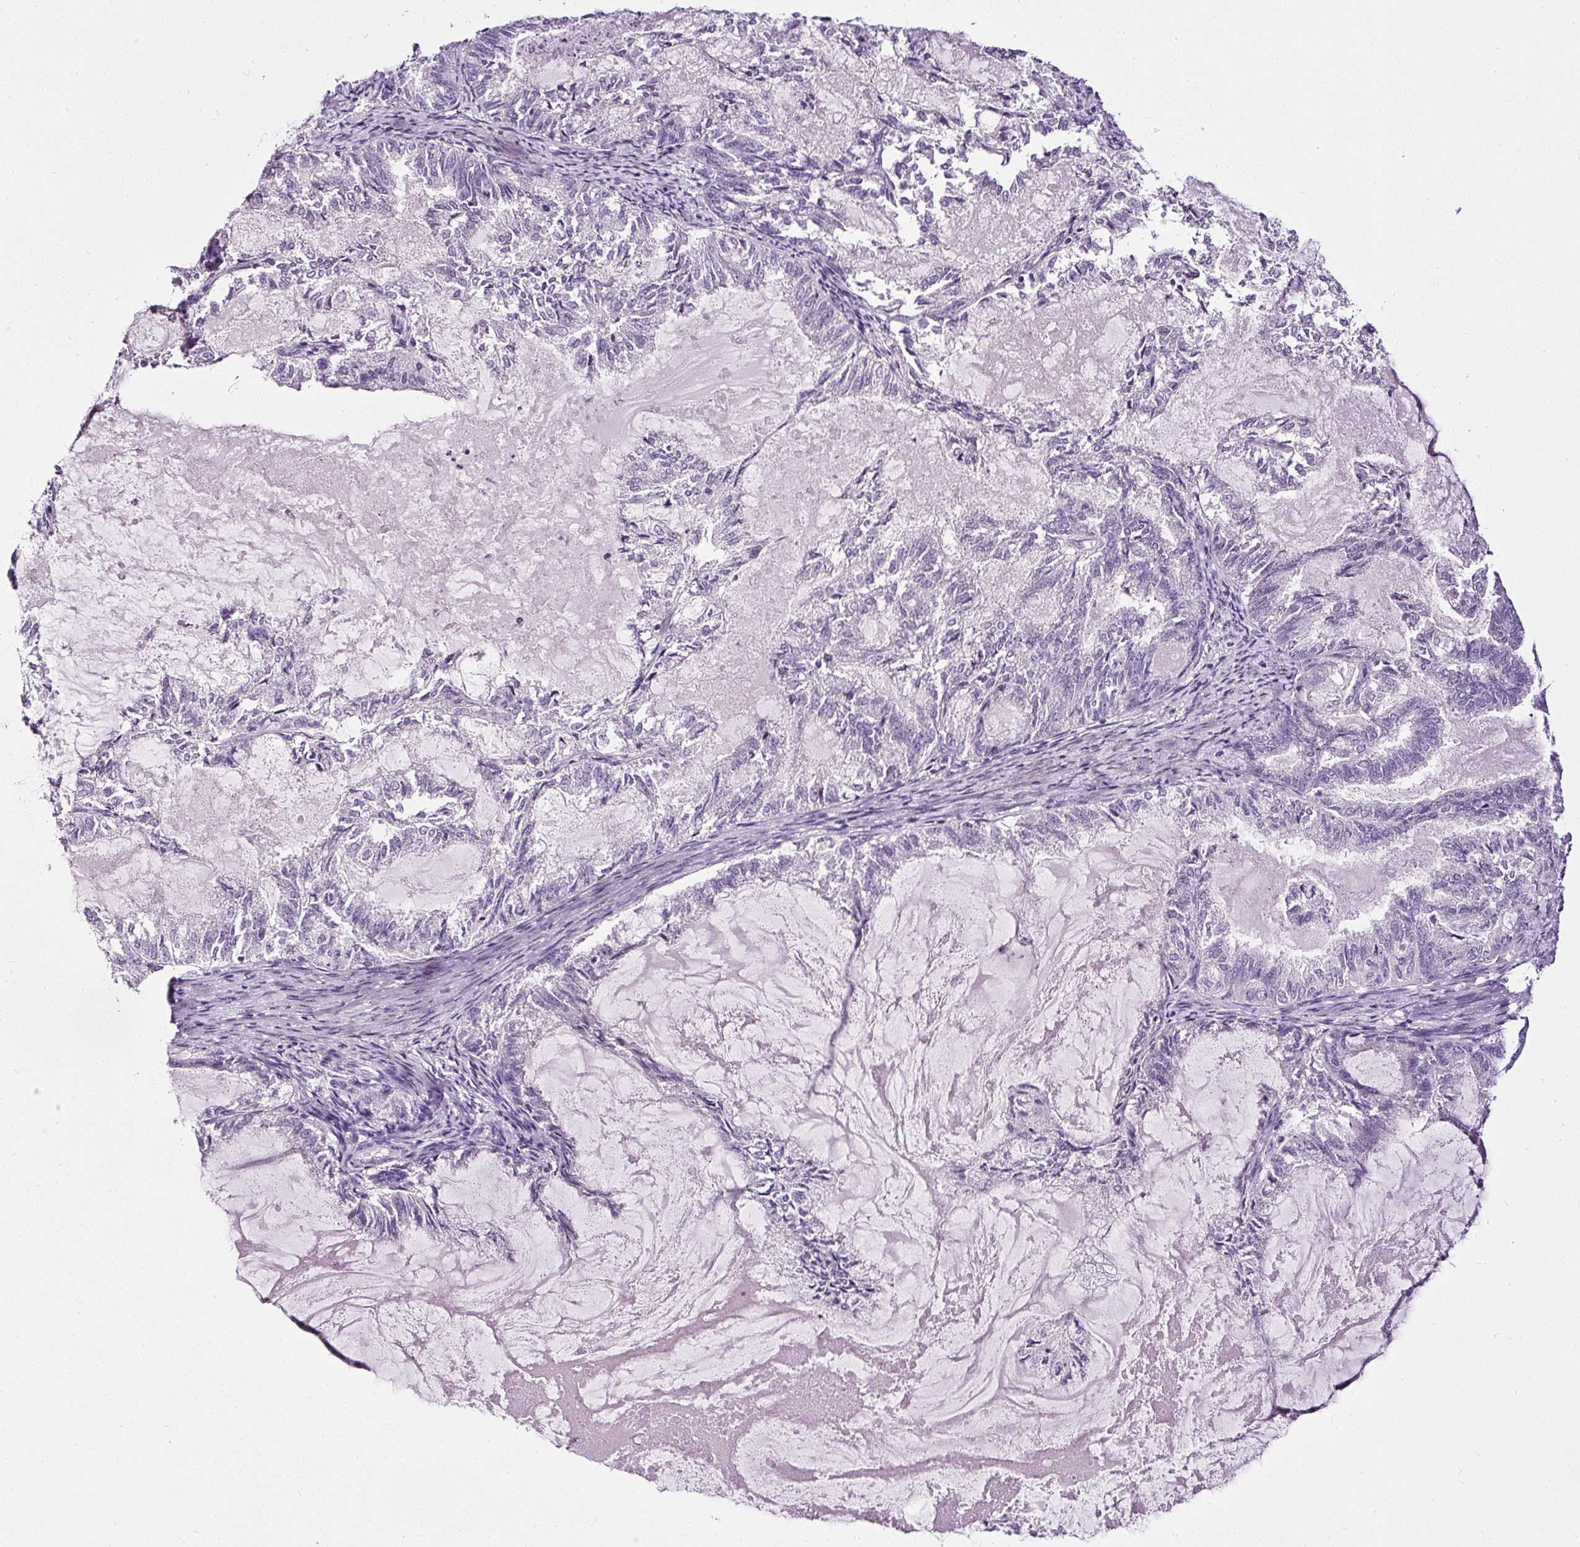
{"staining": {"intensity": "negative", "quantity": "none", "location": "none"}, "tissue": "endometrial cancer", "cell_type": "Tumor cells", "image_type": "cancer", "snomed": [{"axis": "morphology", "description": "Adenocarcinoma, NOS"}, {"axis": "topography", "description": "Endometrium"}], "caption": "Histopathology image shows no significant protein positivity in tumor cells of endometrial cancer (adenocarcinoma). Nuclei are stained in blue.", "gene": "ATP2A1", "patient": {"sex": "female", "age": 86}}